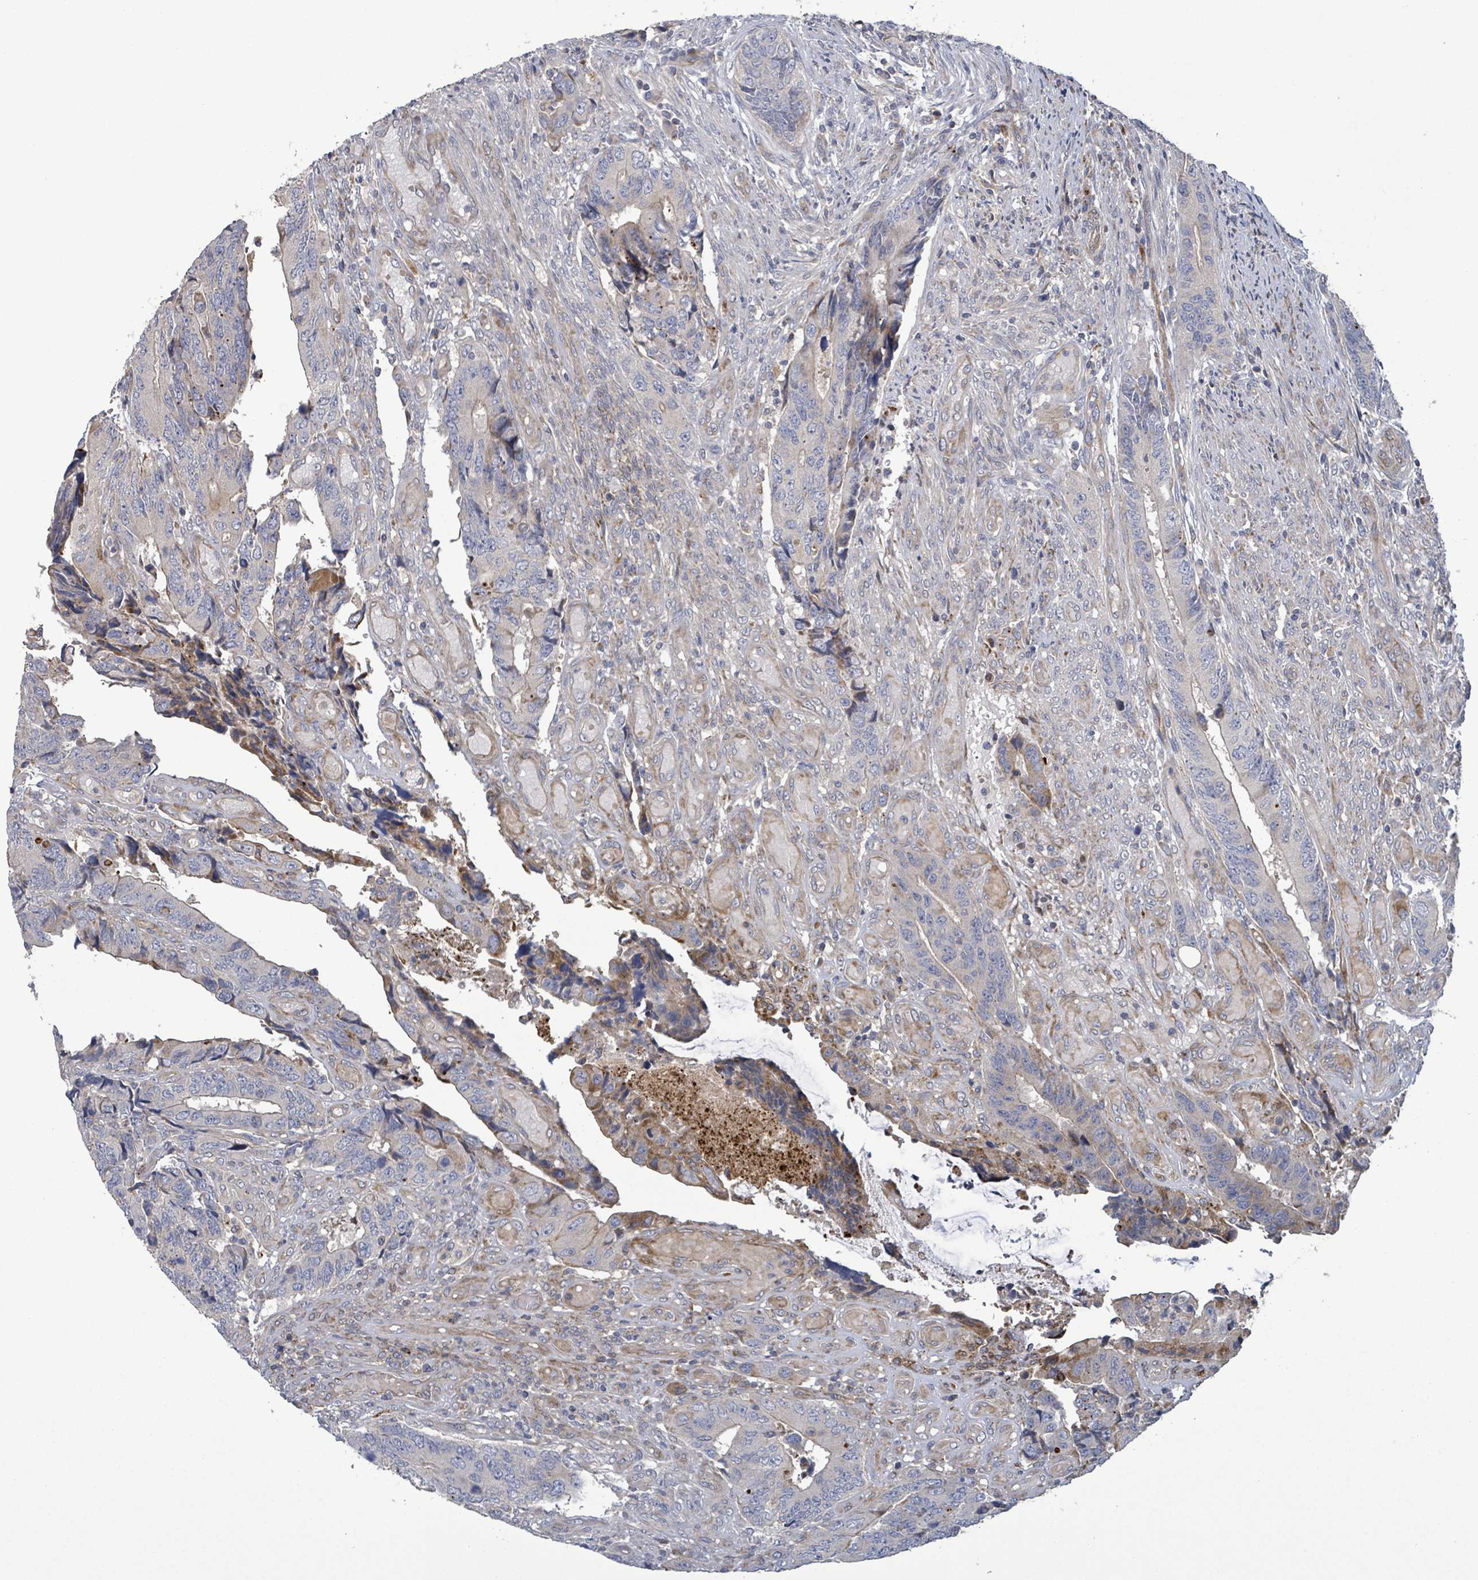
{"staining": {"intensity": "weak", "quantity": "<25%", "location": "cytoplasmic/membranous"}, "tissue": "colorectal cancer", "cell_type": "Tumor cells", "image_type": "cancer", "snomed": [{"axis": "morphology", "description": "Adenocarcinoma, NOS"}, {"axis": "topography", "description": "Colon"}], "caption": "This is a histopathology image of immunohistochemistry (IHC) staining of colorectal adenocarcinoma, which shows no staining in tumor cells.", "gene": "DIPK2A", "patient": {"sex": "male", "age": 87}}